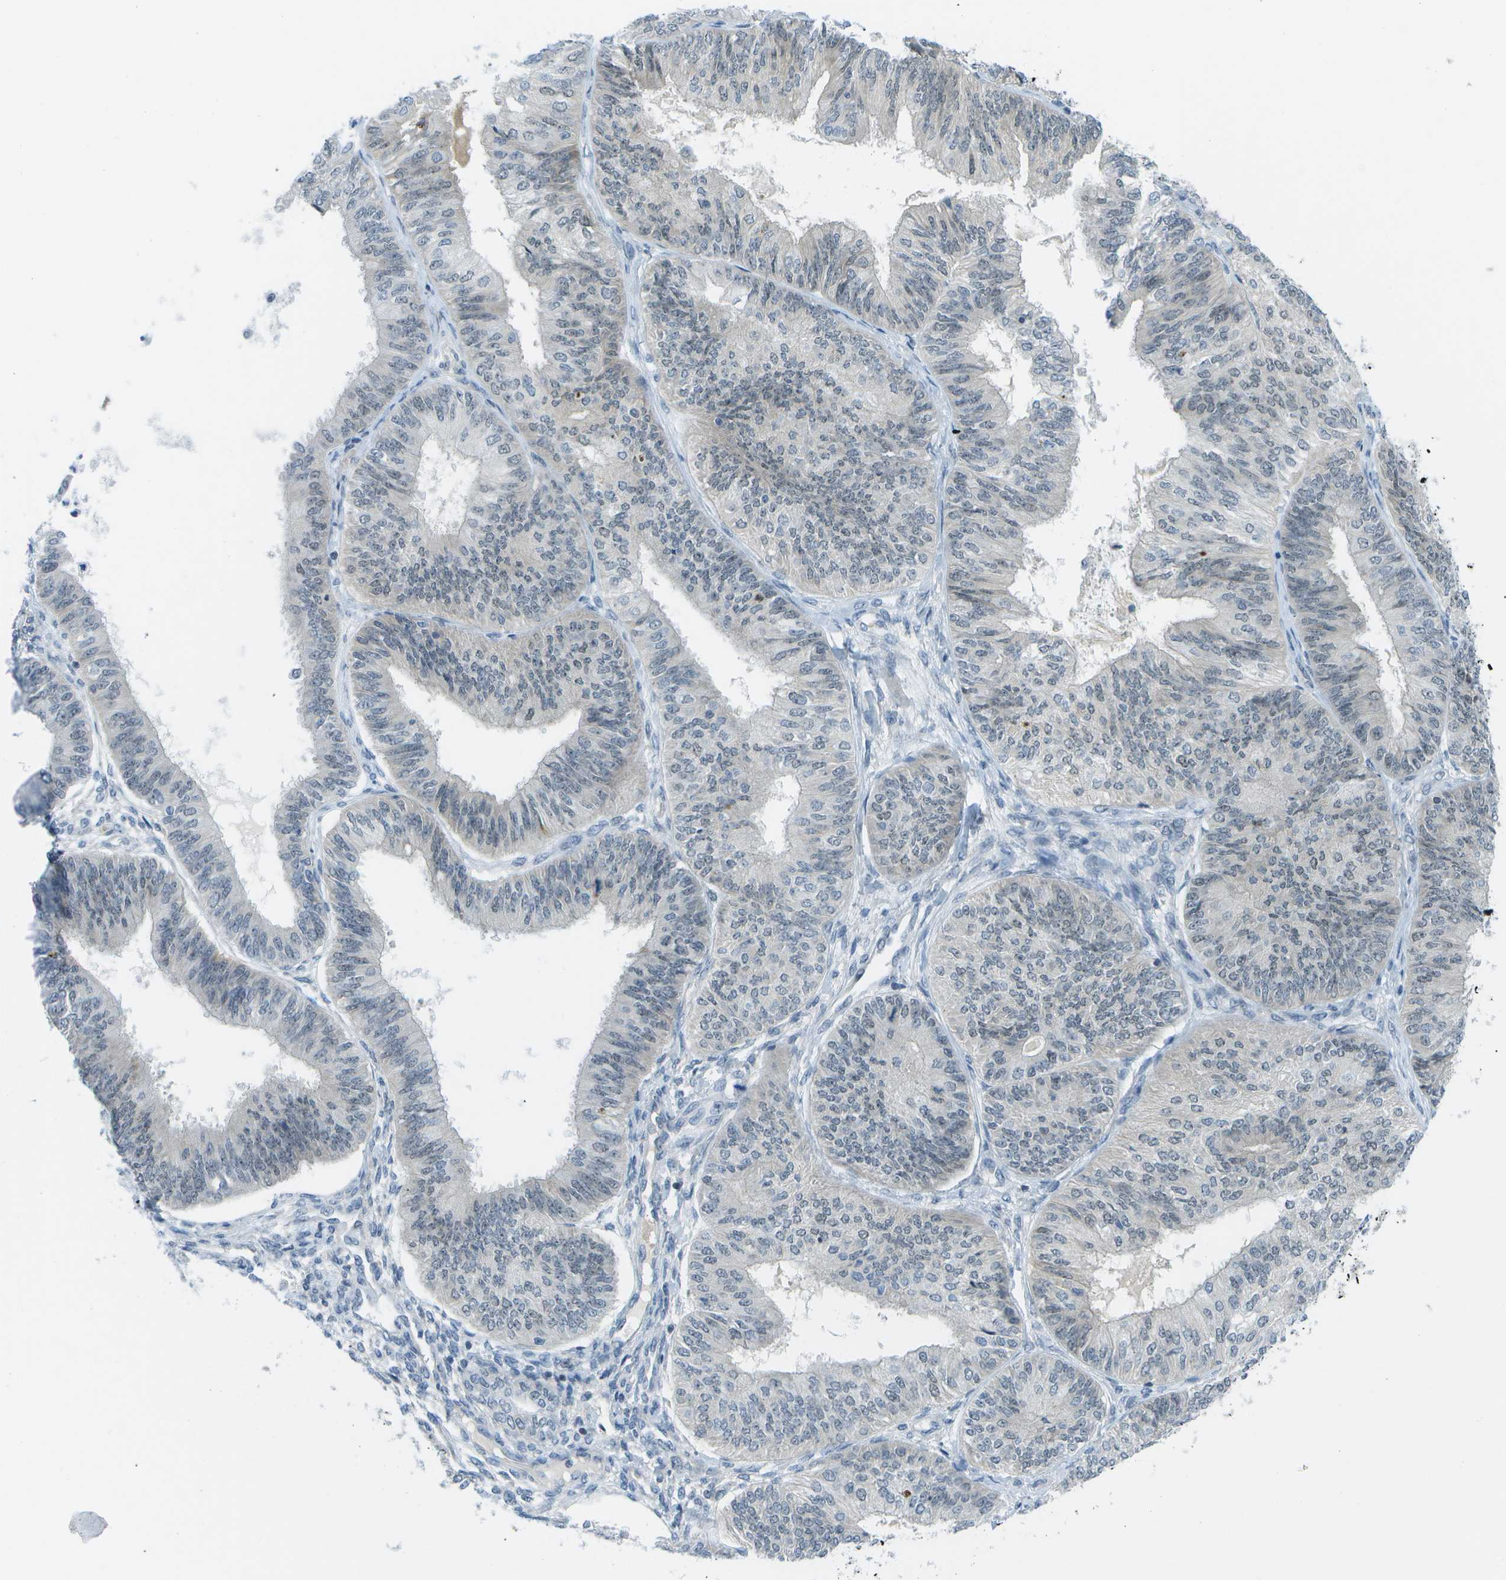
{"staining": {"intensity": "weak", "quantity": "25%-75%", "location": "nuclear"}, "tissue": "endometrial cancer", "cell_type": "Tumor cells", "image_type": "cancer", "snomed": [{"axis": "morphology", "description": "Adenocarcinoma, NOS"}, {"axis": "topography", "description": "Endometrium"}], "caption": "The immunohistochemical stain shows weak nuclear staining in tumor cells of endometrial cancer (adenocarcinoma) tissue.", "gene": "PITHD1", "patient": {"sex": "female", "age": 58}}